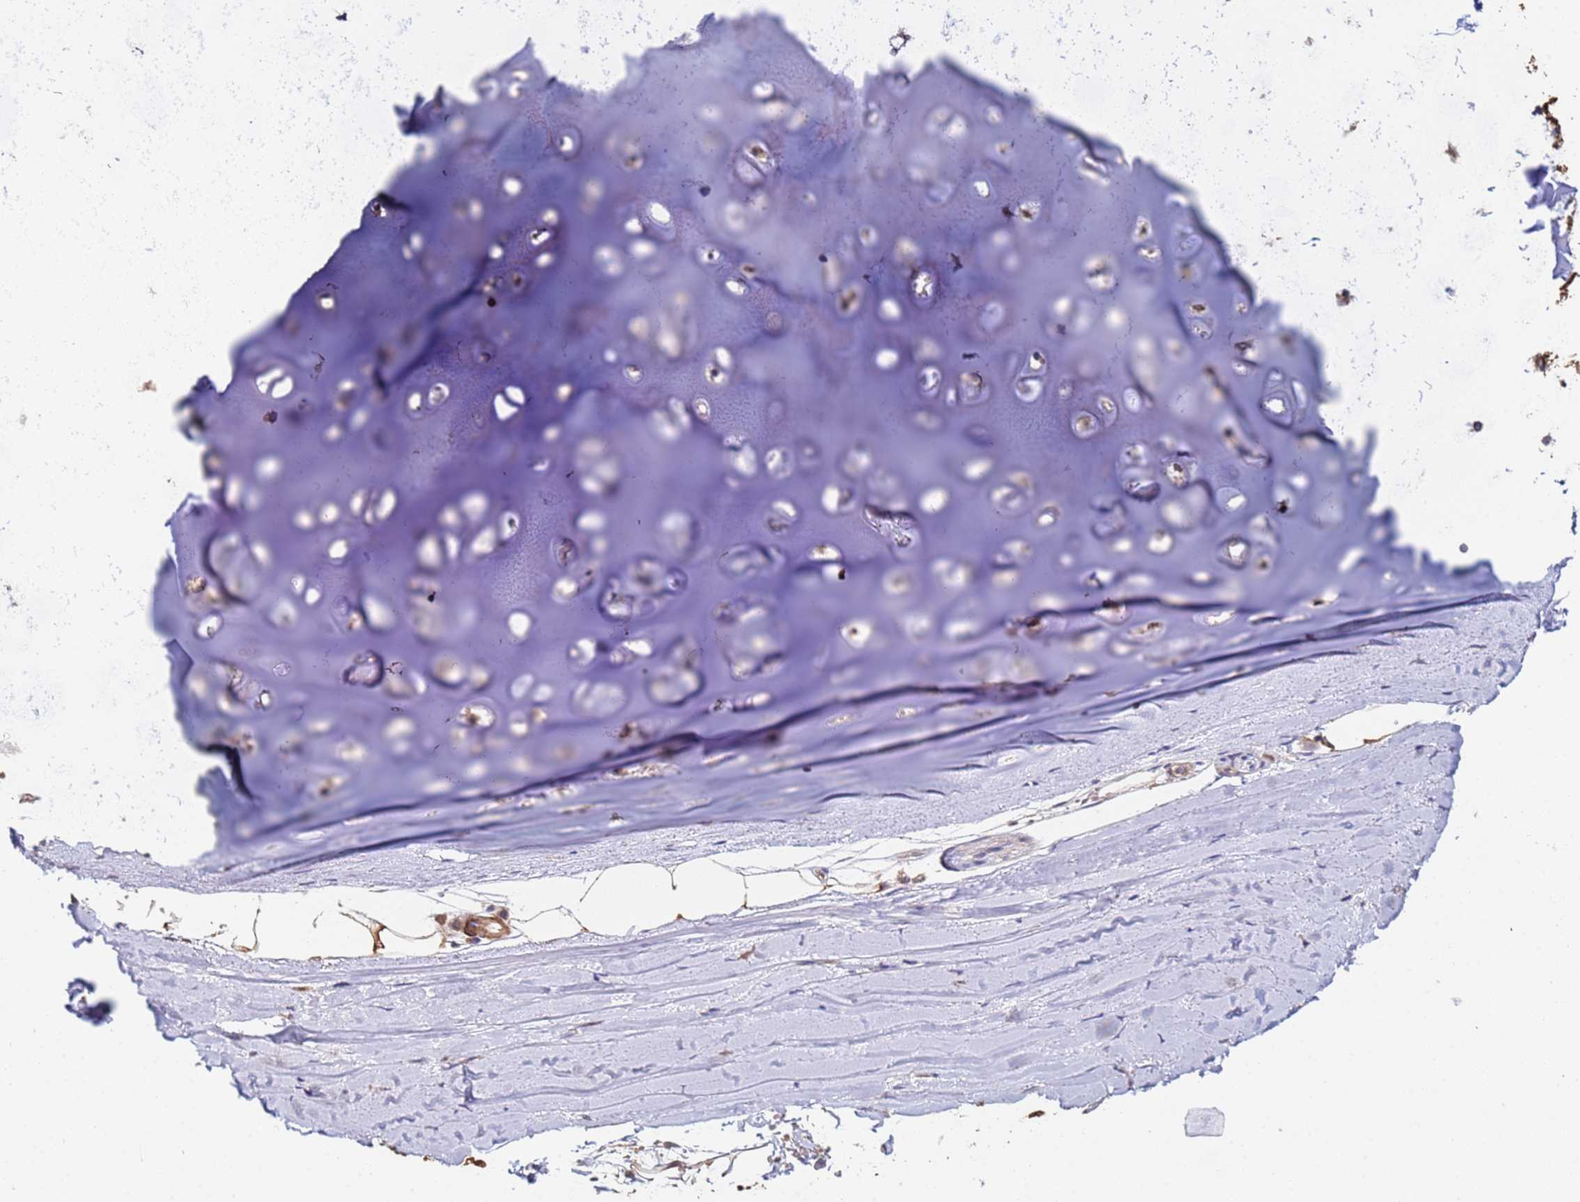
{"staining": {"intensity": "weak", "quantity": "25%-75%", "location": "cytoplasmic/membranous"}, "tissue": "adipose tissue", "cell_type": "Adipocytes", "image_type": "normal", "snomed": [{"axis": "morphology", "description": "Normal tissue, NOS"}, {"axis": "topography", "description": "Lymph node"}, {"axis": "topography", "description": "Bronchus"}], "caption": "Immunohistochemical staining of benign human adipose tissue displays low levels of weak cytoplasmic/membranous expression in about 25%-75% of adipocytes. Using DAB (3,3'-diaminobenzidine) (brown) and hematoxylin (blue) stains, captured at high magnification using brightfield microscopy.", "gene": "CLHC1", "patient": {"sex": "male", "age": 63}}